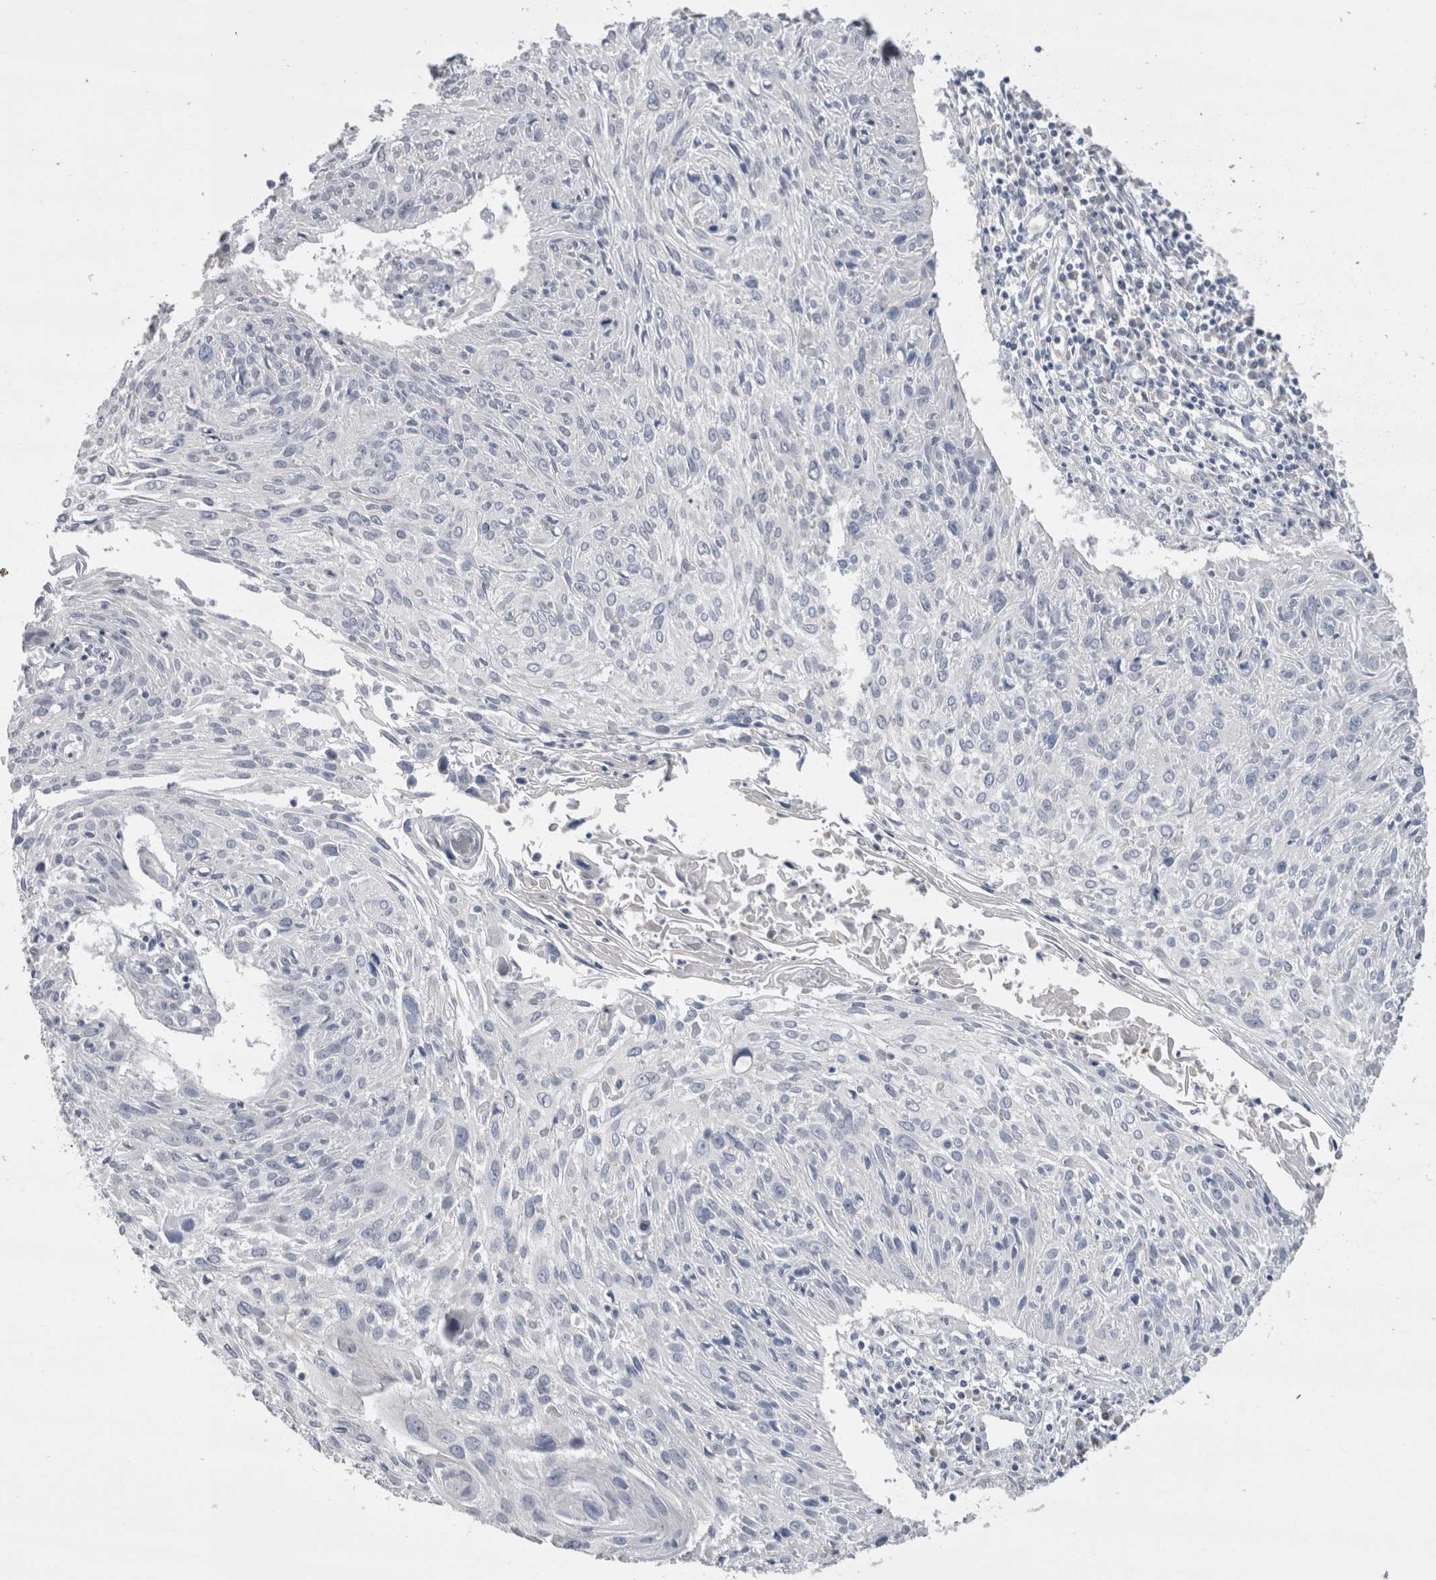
{"staining": {"intensity": "negative", "quantity": "none", "location": "none"}, "tissue": "cervical cancer", "cell_type": "Tumor cells", "image_type": "cancer", "snomed": [{"axis": "morphology", "description": "Squamous cell carcinoma, NOS"}, {"axis": "topography", "description": "Cervix"}], "caption": "This is an immunohistochemistry (IHC) image of human cervical squamous cell carcinoma. There is no positivity in tumor cells.", "gene": "REG1A", "patient": {"sex": "female", "age": 51}}